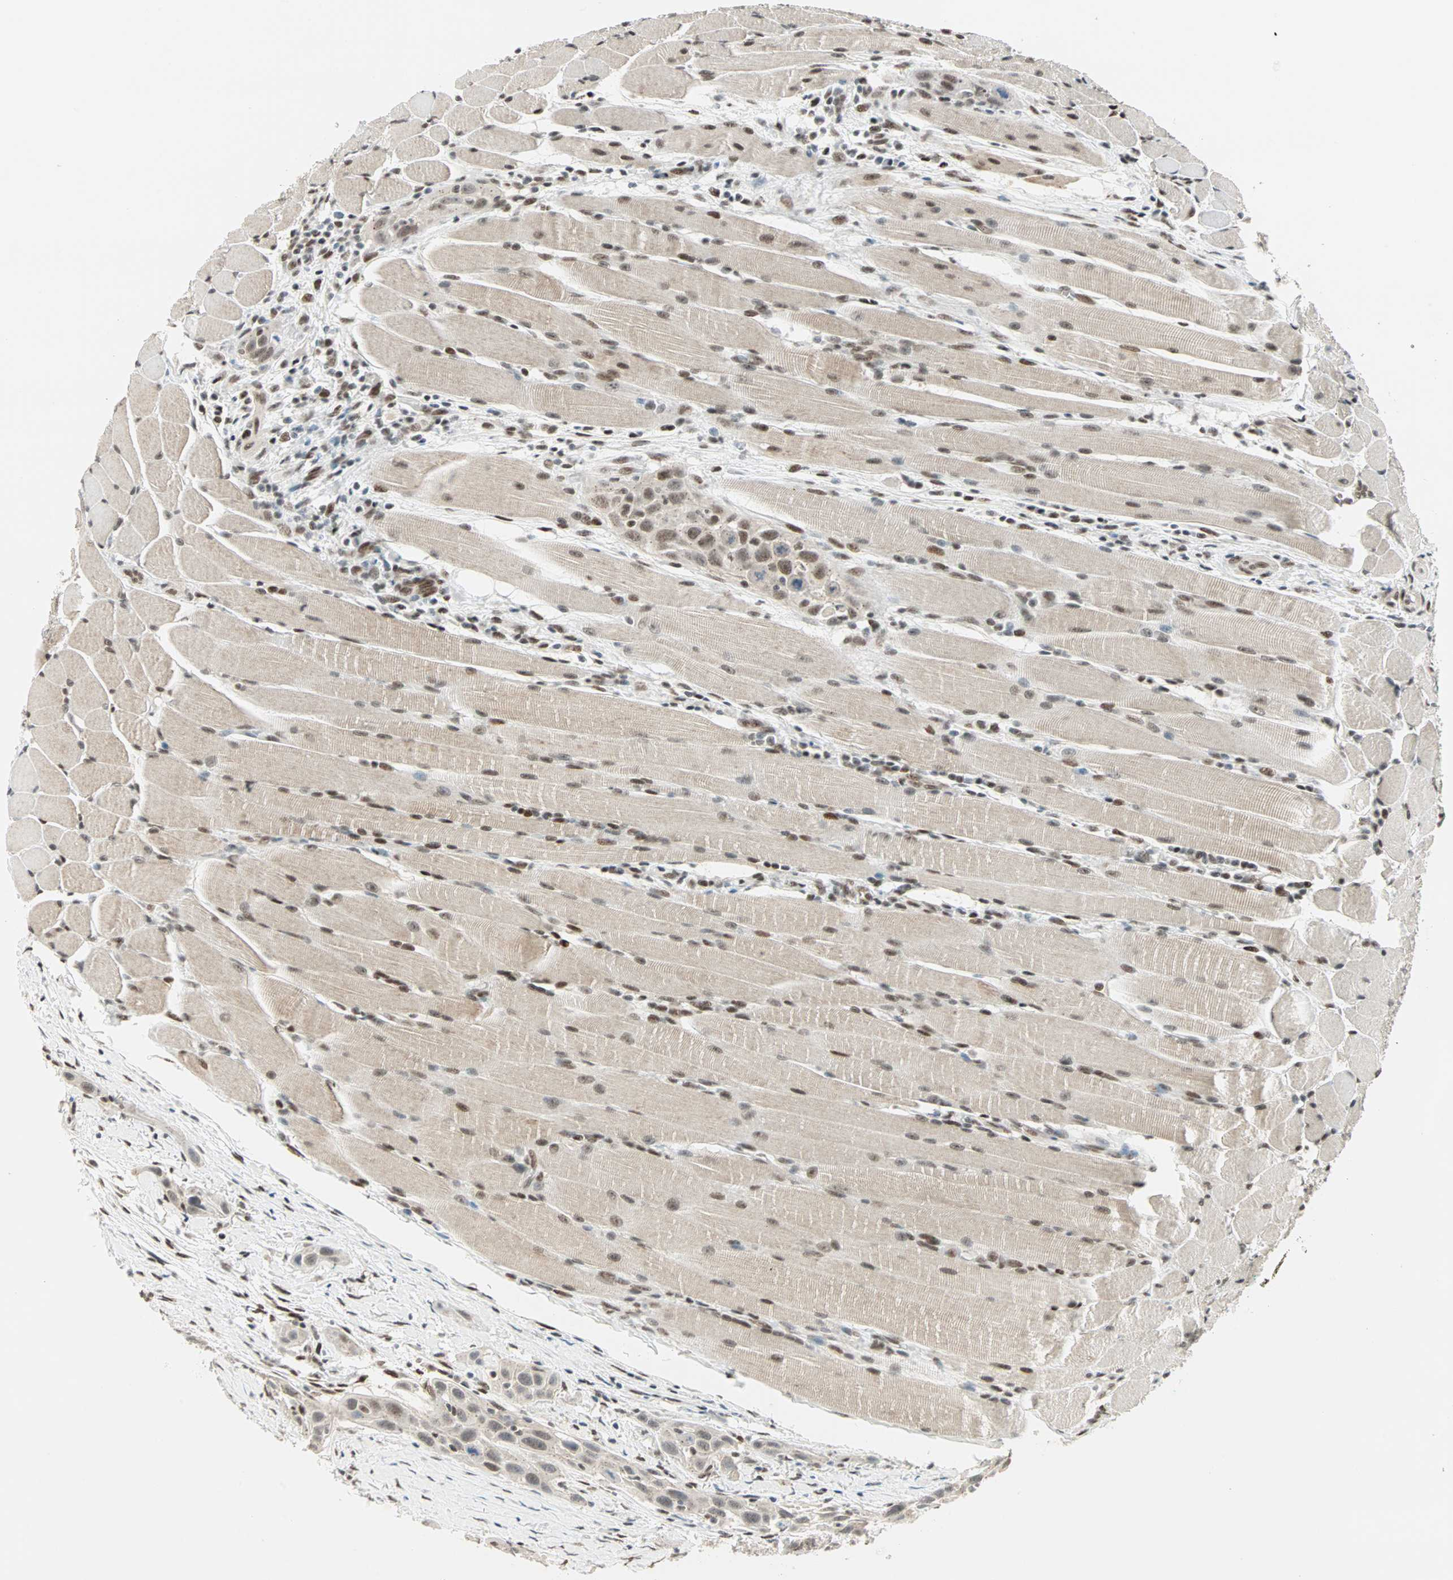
{"staining": {"intensity": "moderate", "quantity": ">75%", "location": "nuclear"}, "tissue": "head and neck cancer", "cell_type": "Tumor cells", "image_type": "cancer", "snomed": [{"axis": "morphology", "description": "Squamous cell carcinoma, NOS"}, {"axis": "topography", "description": "Oral tissue"}, {"axis": "topography", "description": "Head-Neck"}], "caption": "This photomicrograph demonstrates immunohistochemistry (IHC) staining of head and neck squamous cell carcinoma, with medium moderate nuclear expression in approximately >75% of tumor cells.", "gene": "BLM", "patient": {"sex": "female", "age": 50}}